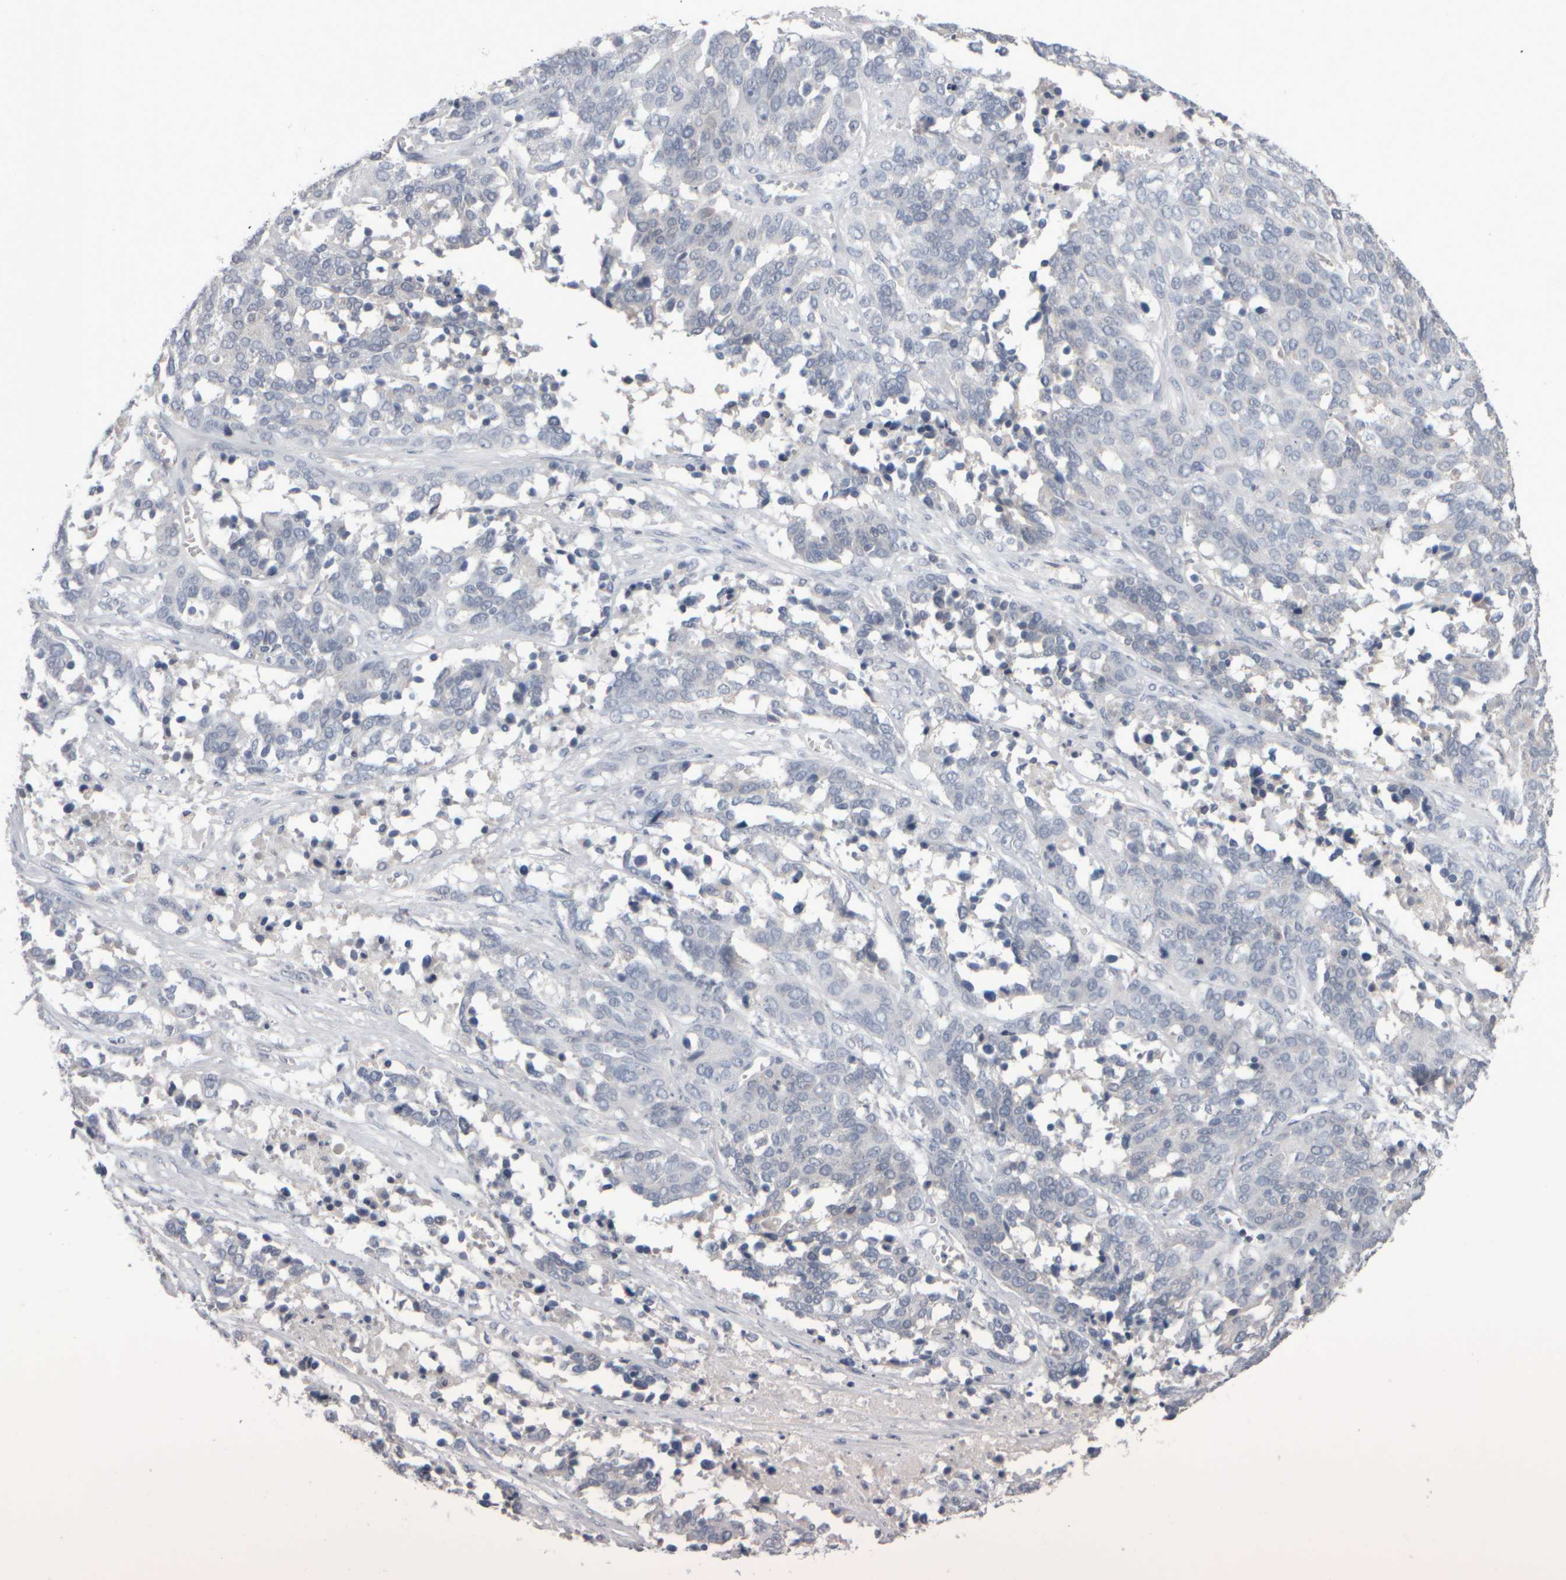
{"staining": {"intensity": "negative", "quantity": "none", "location": "none"}, "tissue": "ovarian cancer", "cell_type": "Tumor cells", "image_type": "cancer", "snomed": [{"axis": "morphology", "description": "Cystadenocarcinoma, serous, NOS"}, {"axis": "topography", "description": "Ovary"}], "caption": "This is an IHC image of human ovarian cancer. There is no staining in tumor cells.", "gene": "EPHX2", "patient": {"sex": "female", "age": 44}}